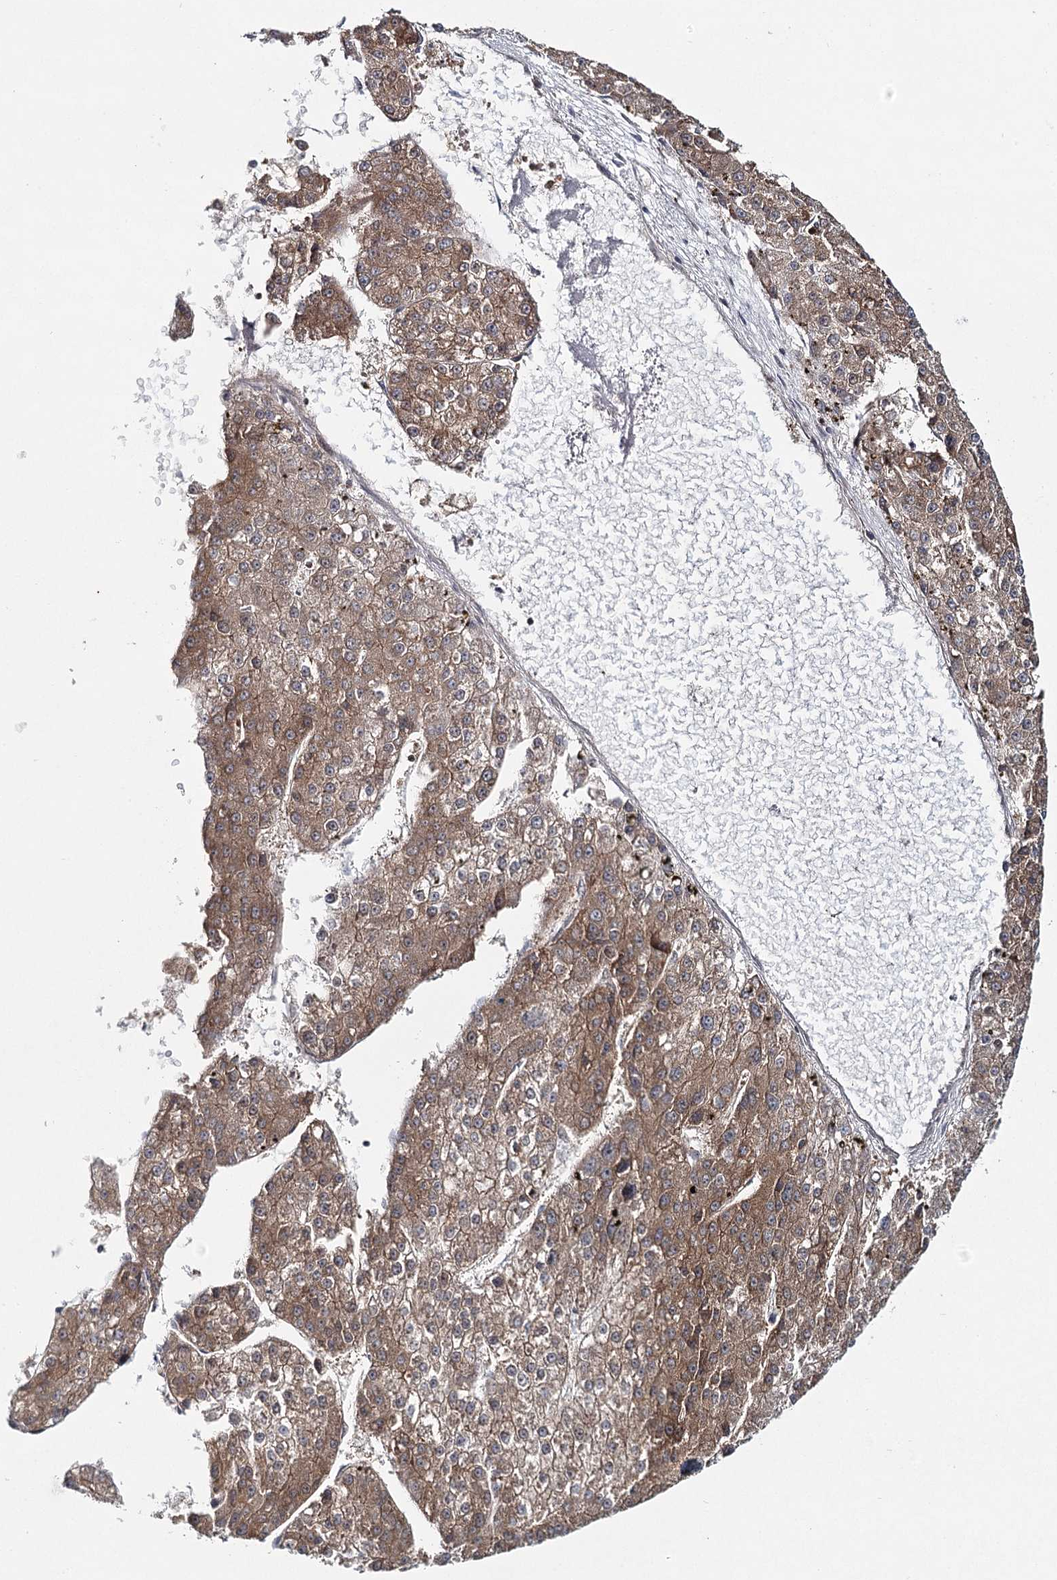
{"staining": {"intensity": "moderate", "quantity": ">75%", "location": "cytoplasmic/membranous"}, "tissue": "liver cancer", "cell_type": "Tumor cells", "image_type": "cancer", "snomed": [{"axis": "morphology", "description": "Carcinoma, Hepatocellular, NOS"}, {"axis": "topography", "description": "Liver"}], "caption": "Hepatocellular carcinoma (liver) was stained to show a protein in brown. There is medium levels of moderate cytoplasmic/membranous expression in about >75% of tumor cells. Immunohistochemistry (ihc) stains the protein in brown and the nuclei are stained blue.", "gene": "FAM120B", "patient": {"sex": "female", "age": 73}}